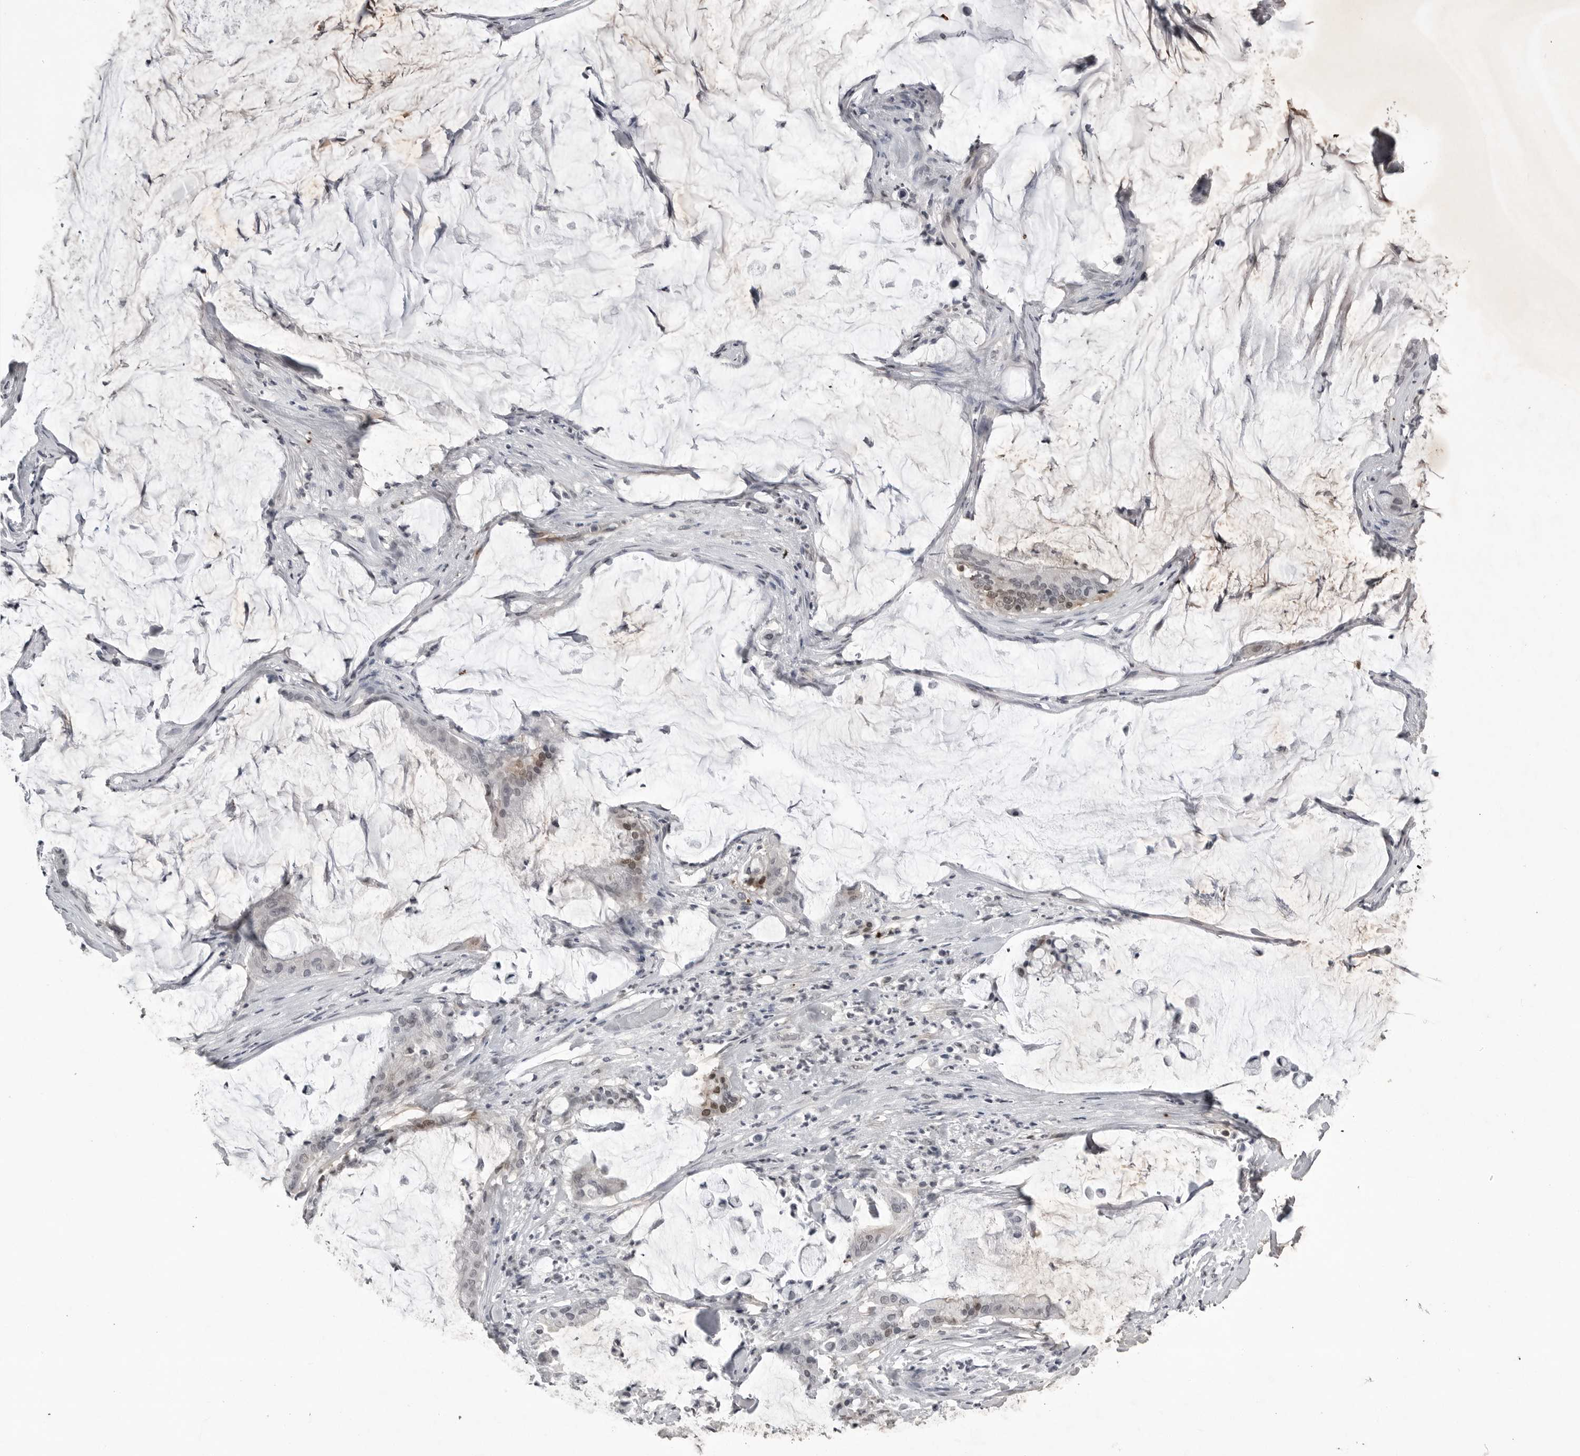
{"staining": {"intensity": "moderate", "quantity": "<25%", "location": "cytoplasmic/membranous"}, "tissue": "pancreatic cancer", "cell_type": "Tumor cells", "image_type": "cancer", "snomed": [{"axis": "morphology", "description": "Adenocarcinoma, NOS"}, {"axis": "topography", "description": "Pancreas"}], "caption": "A high-resolution image shows immunohistochemistry (IHC) staining of pancreatic cancer (adenocarcinoma), which shows moderate cytoplasmic/membranous positivity in approximately <25% of tumor cells.", "gene": "RRM1", "patient": {"sex": "male", "age": 41}}